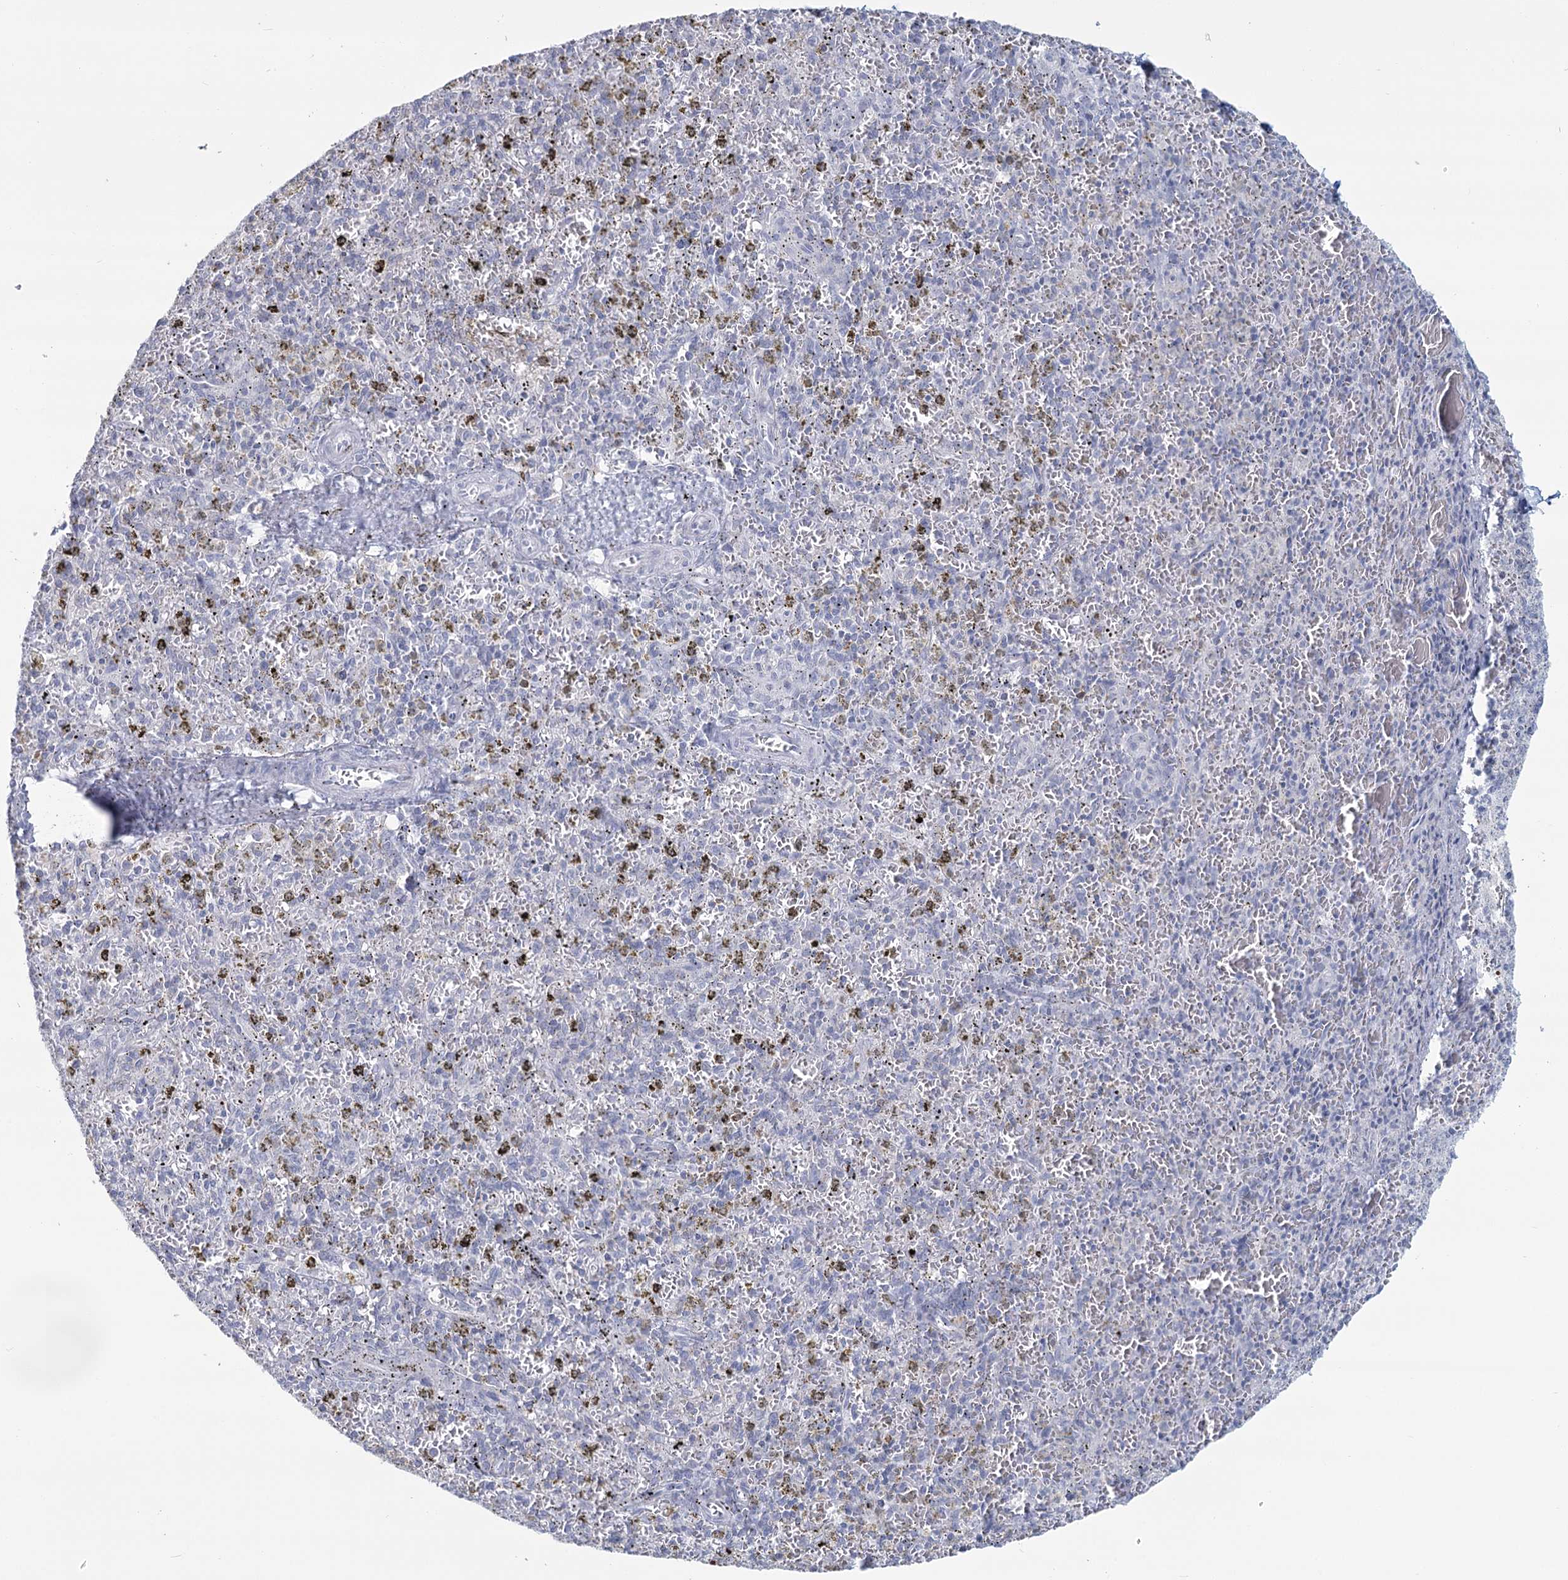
{"staining": {"intensity": "negative", "quantity": "none", "location": "none"}, "tissue": "spleen", "cell_type": "Cells in red pulp", "image_type": "normal", "snomed": [{"axis": "morphology", "description": "Normal tissue, NOS"}, {"axis": "topography", "description": "Spleen"}], "caption": "High magnification brightfield microscopy of benign spleen stained with DAB (brown) and counterstained with hematoxylin (blue): cells in red pulp show no significant expression. (DAB (3,3'-diaminobenzidine) IHC with hematoxylin counter stain).", "gene": "SLC6A19", "patient": {"sex": "male", "age": 72}}